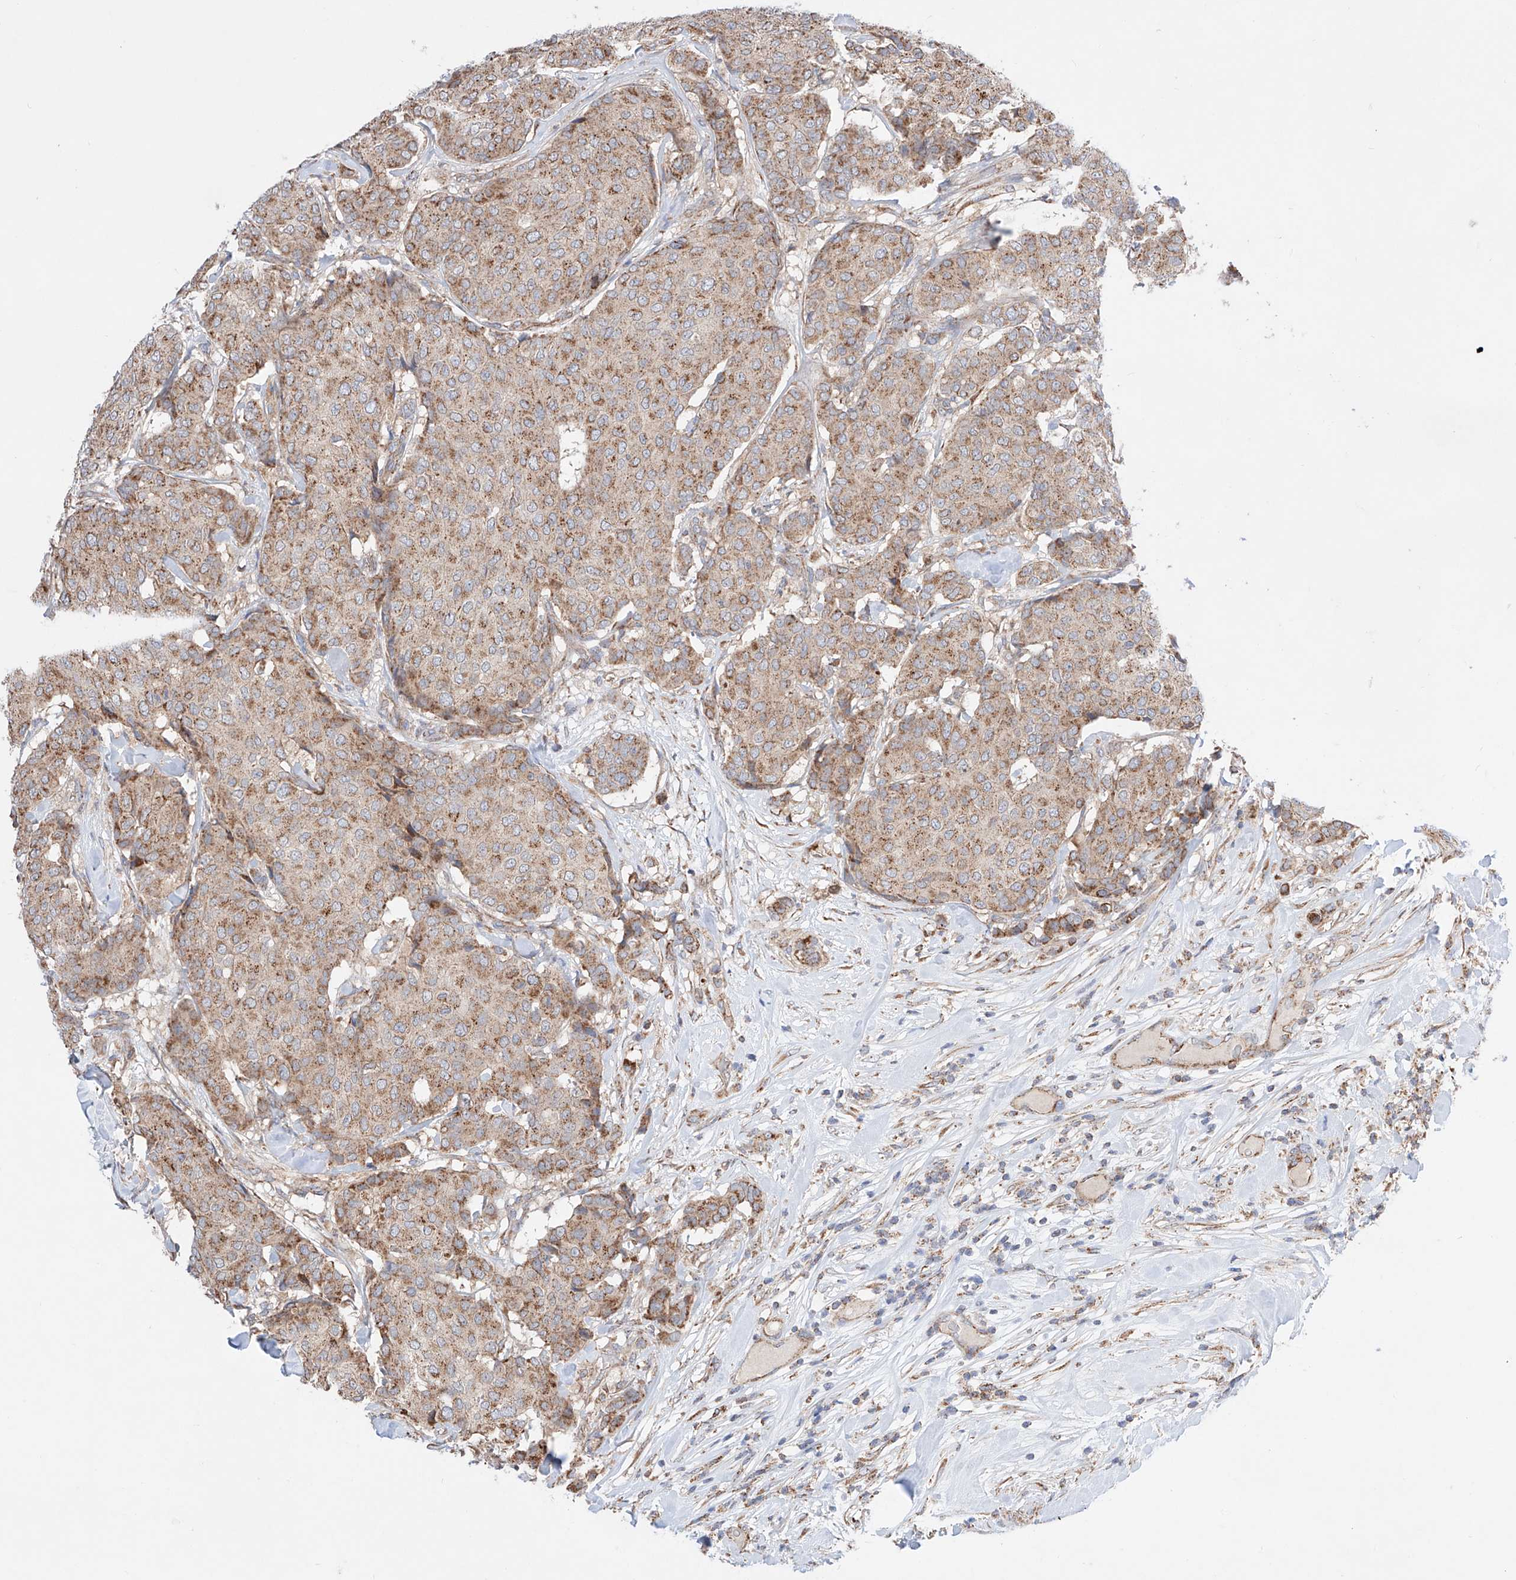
{"staining": {"intensity": "moderate", "quantity": ">75%", "location": "cytoplasmic/membranous"}, "tissue": "breast cancer", "cell_type": "Tumor cells", "image_type": "cancer", "snomed": [{"axis": "morphology", "description": "Duct carcinoma"}, {"axis": "topography", "description": "Breast"}], "caption": "Breast infiltrating ductal carcinoma was stained to show a protein in brown. There is medium levels of moderate cytoplasmic/membranous positivity in about >75% of tumor cells.", "gene": "KTI12", "patient": {"sex": "female", "age": 75}}